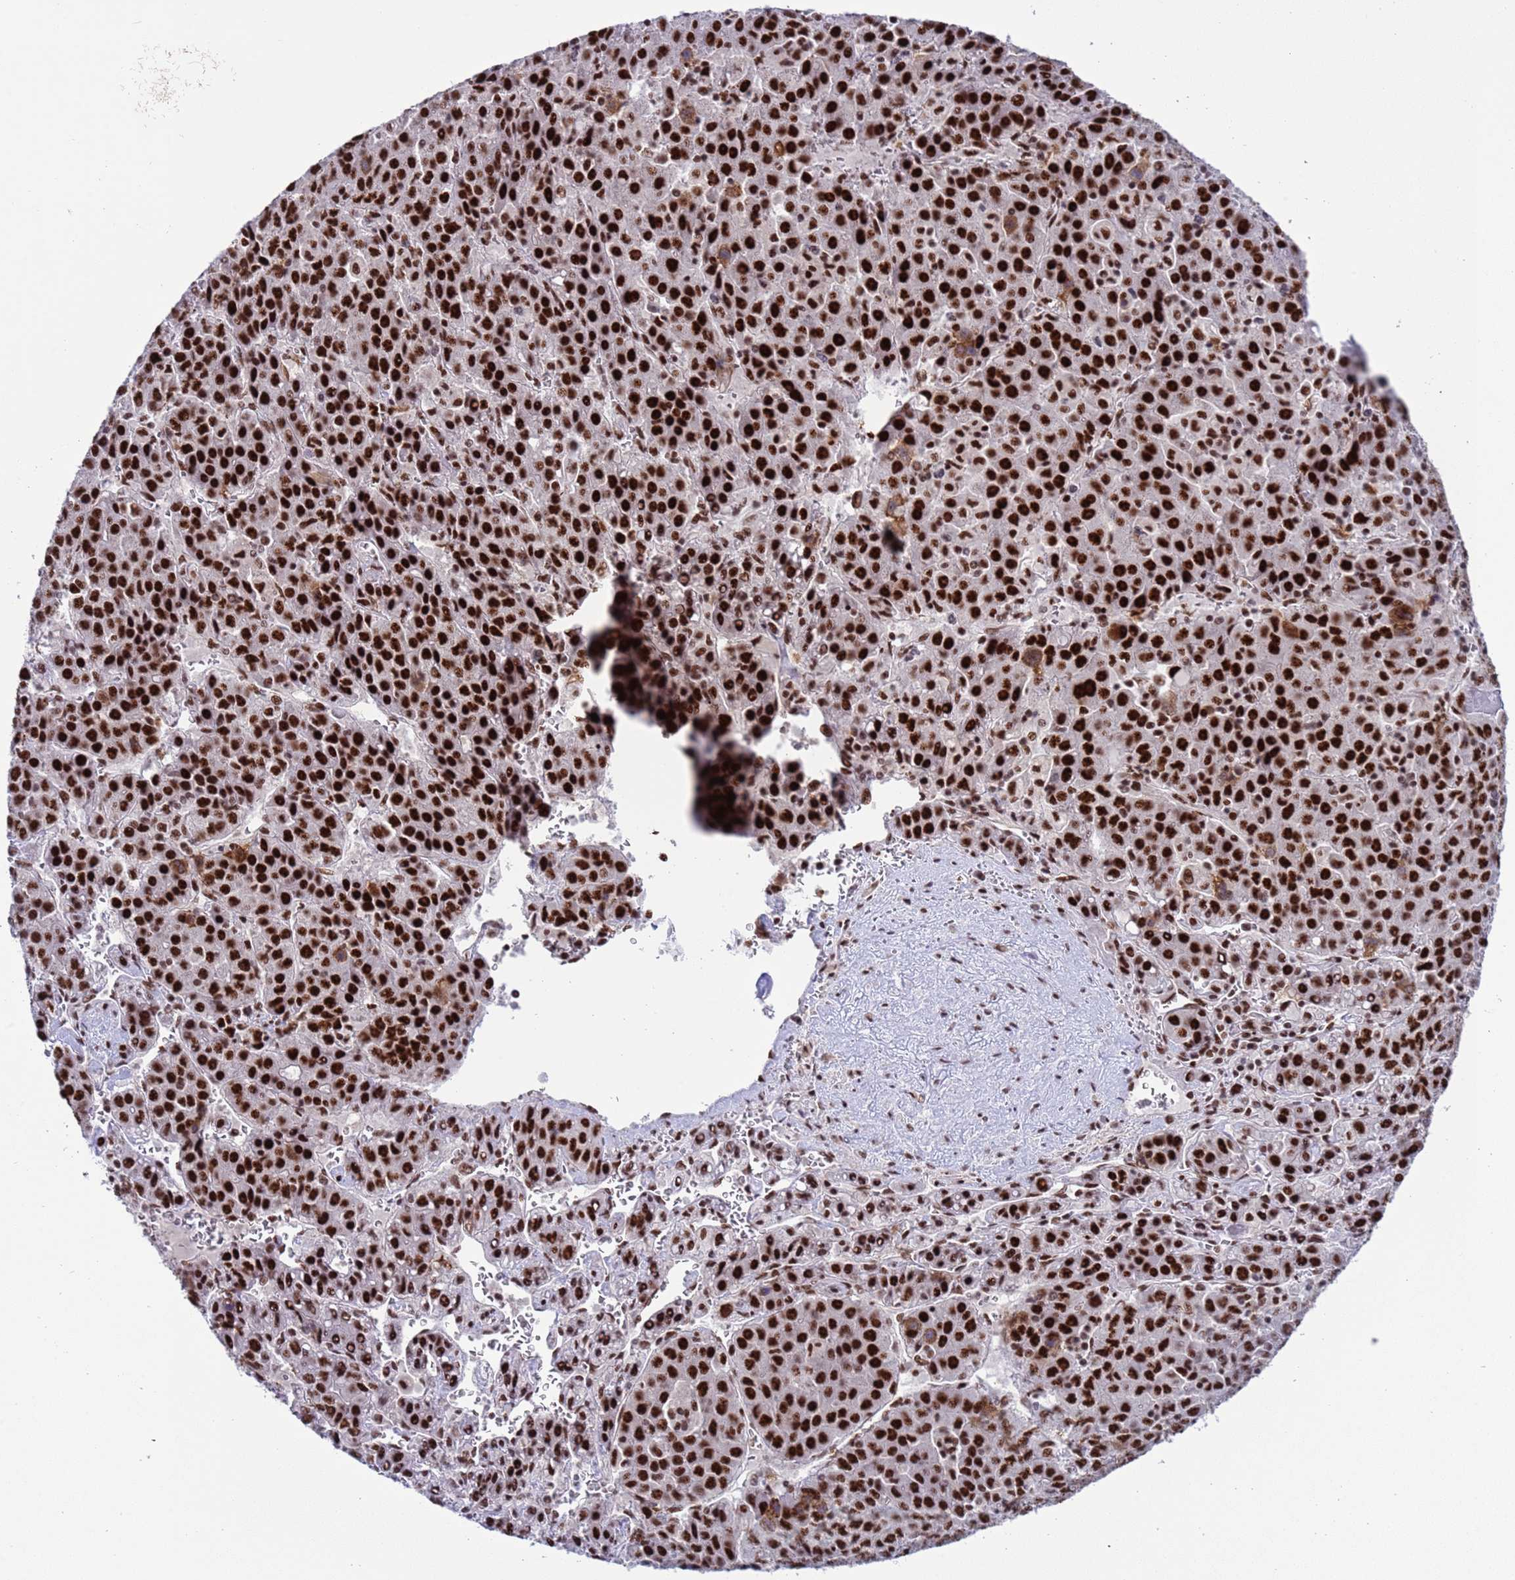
{"staining": {"intensity": "strong", "quantity": ">75%", "location": "nuclear"}, "tissue": "liver cancer", "cell_type": "Tumor cells", "image_type": "cancer", "snomed": [{"axis": "morphology", "description": "Carcinoma, Hepatocellular, NOS"}, {"axis": "topography", "description": "Liver"}], "caption": "IHC (DAB) staining of liver cancer displays strong nuclear protein positivity in approximately >75% of tumor cells. (brown staining indicates protein expression, while blue staining denotes nuclei).", "gene": "THOC2", "patient": {"sex": "female", "age": 53}}